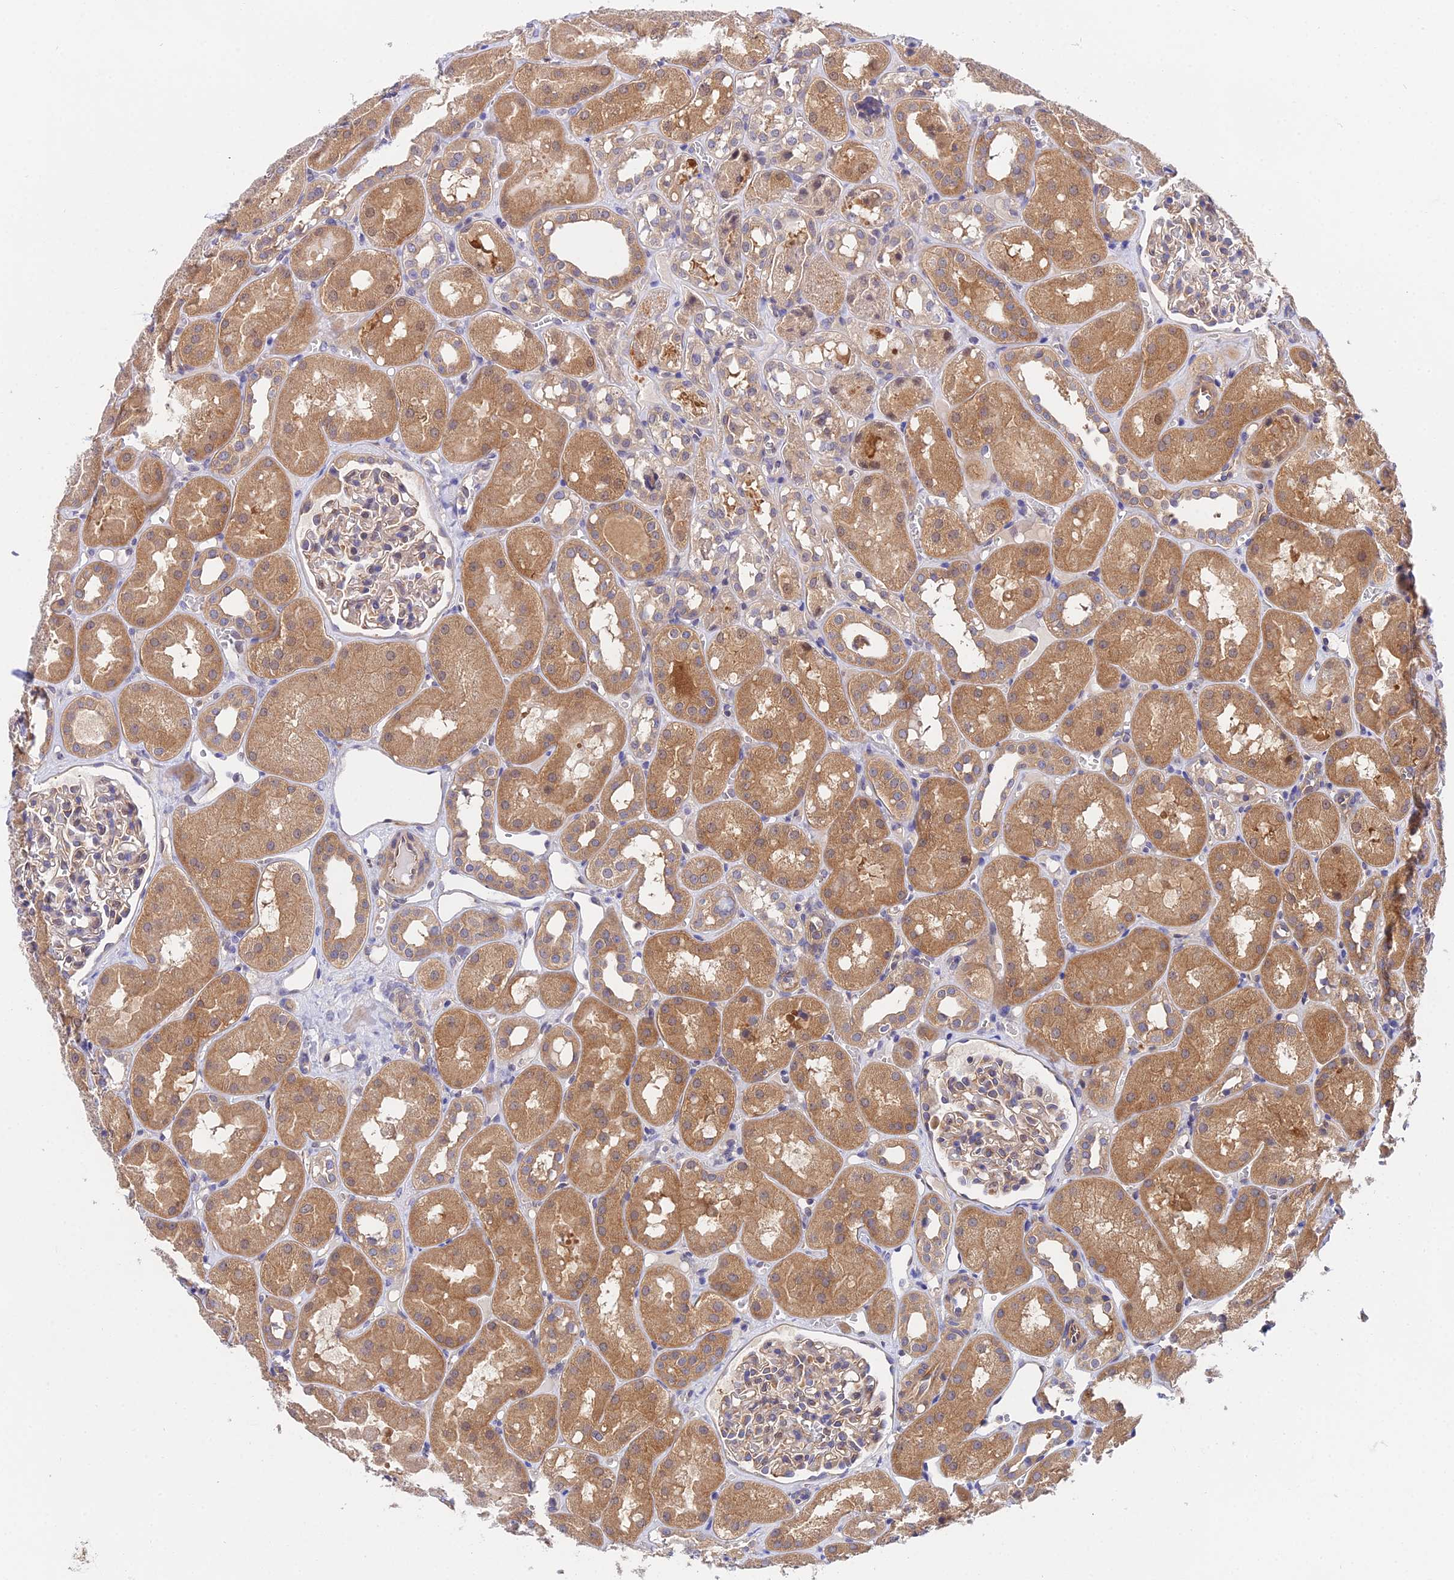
{"staining": {"intensity": "weak", "quantity": "25%-75%", "location": "cytoplasmic/membranous,nuclear"}, "tissue": "kidney", "cell_type": "Cells in glomeruli", "image_type": "normal", "snomed": [{"axis": "morphology", "description": "Normal tissue, NOS"}, {"axis": "topography", "description": "Kidney"}], "caption": "Cells in glomeruli demonstrate low levels of weak cytoplasmic/membranous,nuclear staining in about 25%-75% of cells in unremarkable kidney.", "gene": "PPP2R2A", "patient": {"sex": "male", "age": 16}}